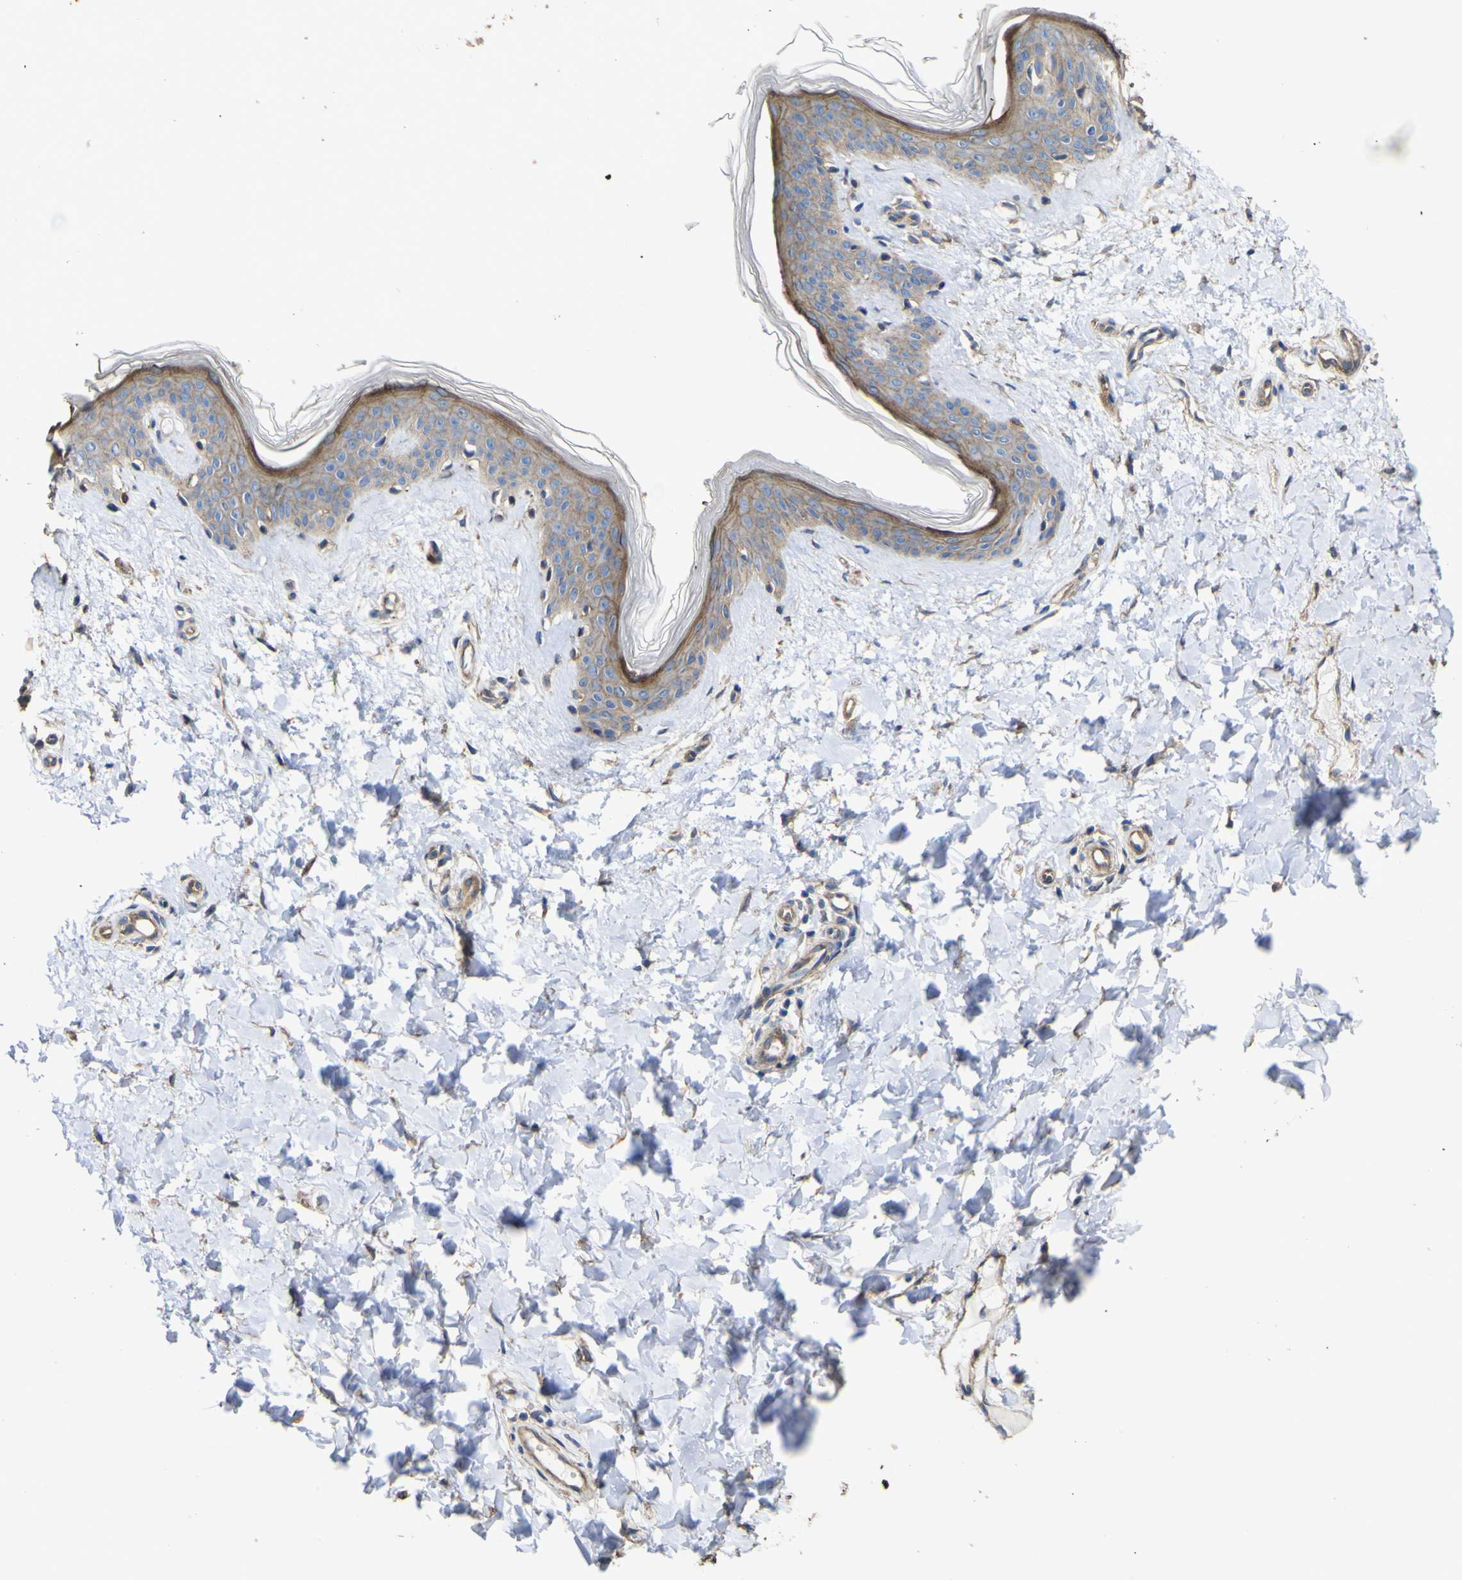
{"staining": {"intensity": "moderate", "quantity": ">75%", "location": "cytoplasmic/membranous"}, "tissue": "skin", "cell_type": "Fibroblasts", "image_type": "normal", "snomed": [{"axis": "morphology", "description": "Normal tissue, NOS"}, {"axis": "topography", "description": "Skin"}], "caption": "Immunohistochemistry staining of unremarkable skin, which displays medium levels of moderate cytoplasmic/membranous staining in about >75% of fibroblasts indicating moderate cytoplasmic/membranous protein staining. The staining was performed using DAB (brown) for protein detection and nuclei were counterstained in hematoxylin (blue).", "gene": "TNFSF15", "patient": {"sex": "female", "age": 41}}